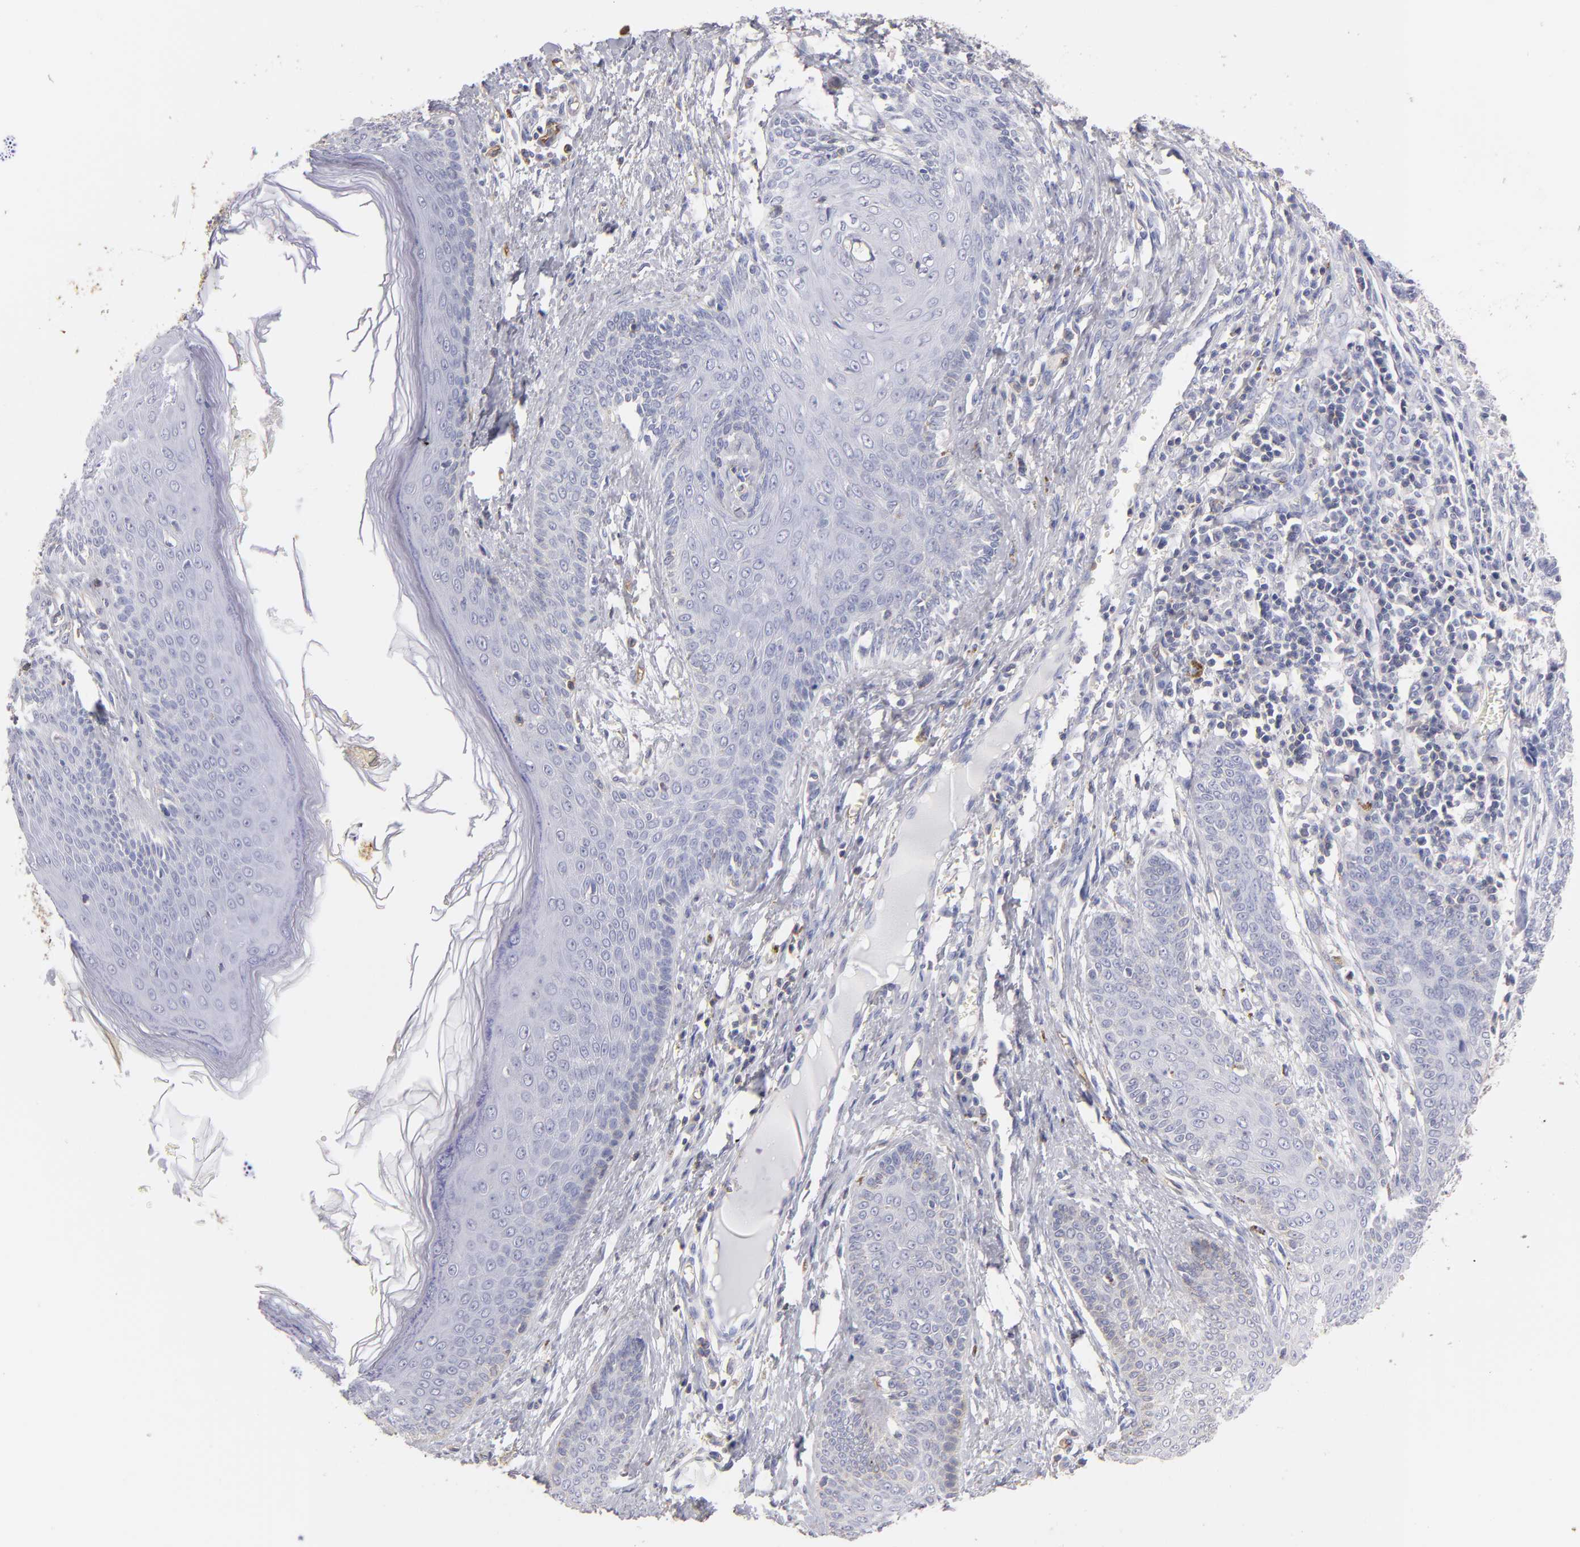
{"staining": {"intensity": "negative", "quantity": "none", "location": "none"}, "tissue": "skin cancer", "cell_type": "Tumor cells", "image_type": "cancer", "snomed": [{"axis": "morphology", "description": "Basal cell carcinoma"}, {"axis": "topography", "description": "Skin"}], "caption": "A photomicrograph of human basal cell carcinoma (skin) is negative for staining in tumor cells.", "gene": "ABCB1", "patient": {"sex": "female", "age": 64}}